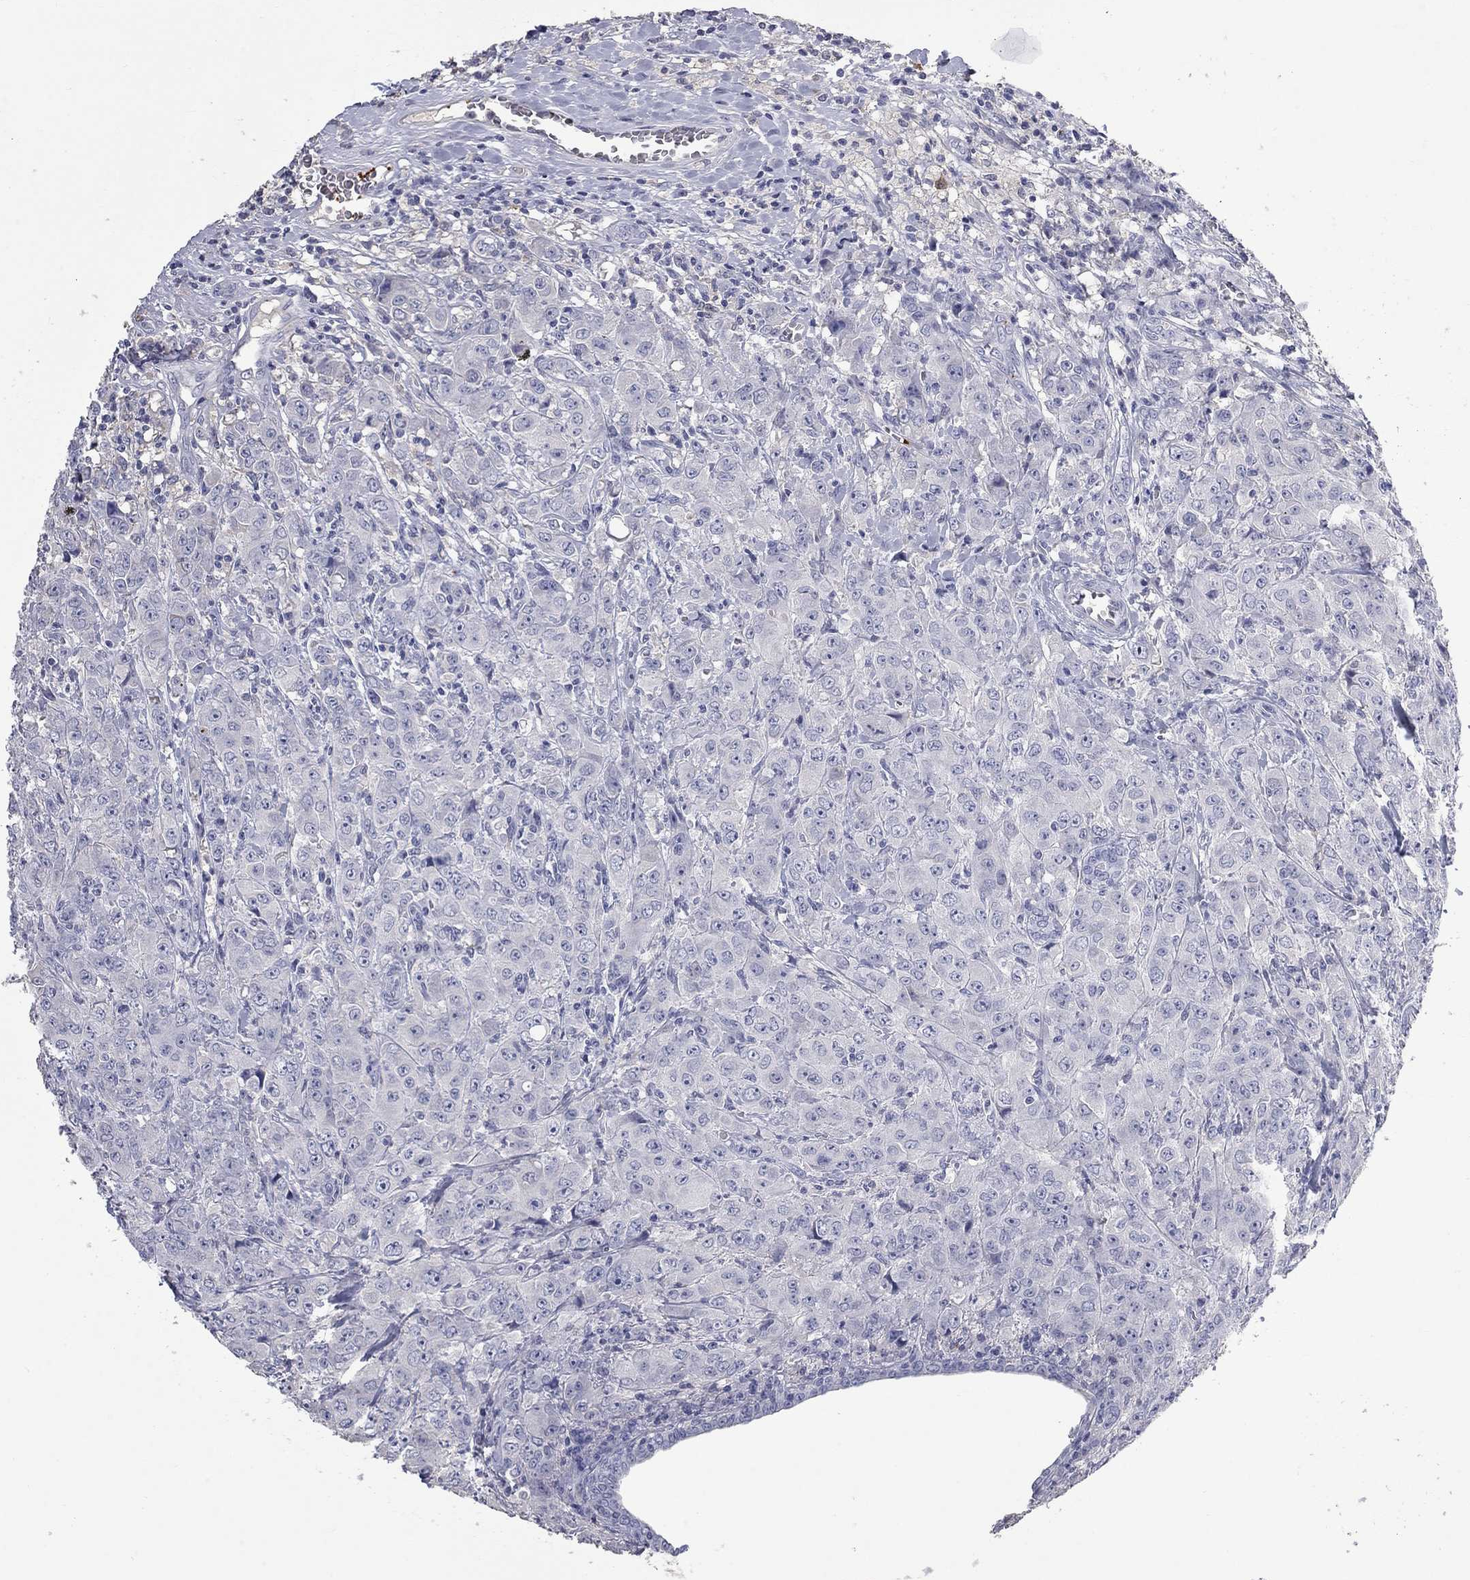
{"staining": {"intensity": "negative", "quantity": "none", "location": "none"}, "tissue": "breast cancer", "cell_type": "Tumor cells", "image_type": "cancer", "snomed": [{"axis": "morphology", "description": "Duct carcinoma"}, {"axis": "topography", "description": "Breast"}], "caption": "Tumor cells show no significant protein staining in breast cancer (infiltrating ductal carcinoma). (DAB IHC with hematoxylin counter stain).", "gene": "PLEK", "patient": {"sex": "female", "age": 43}}